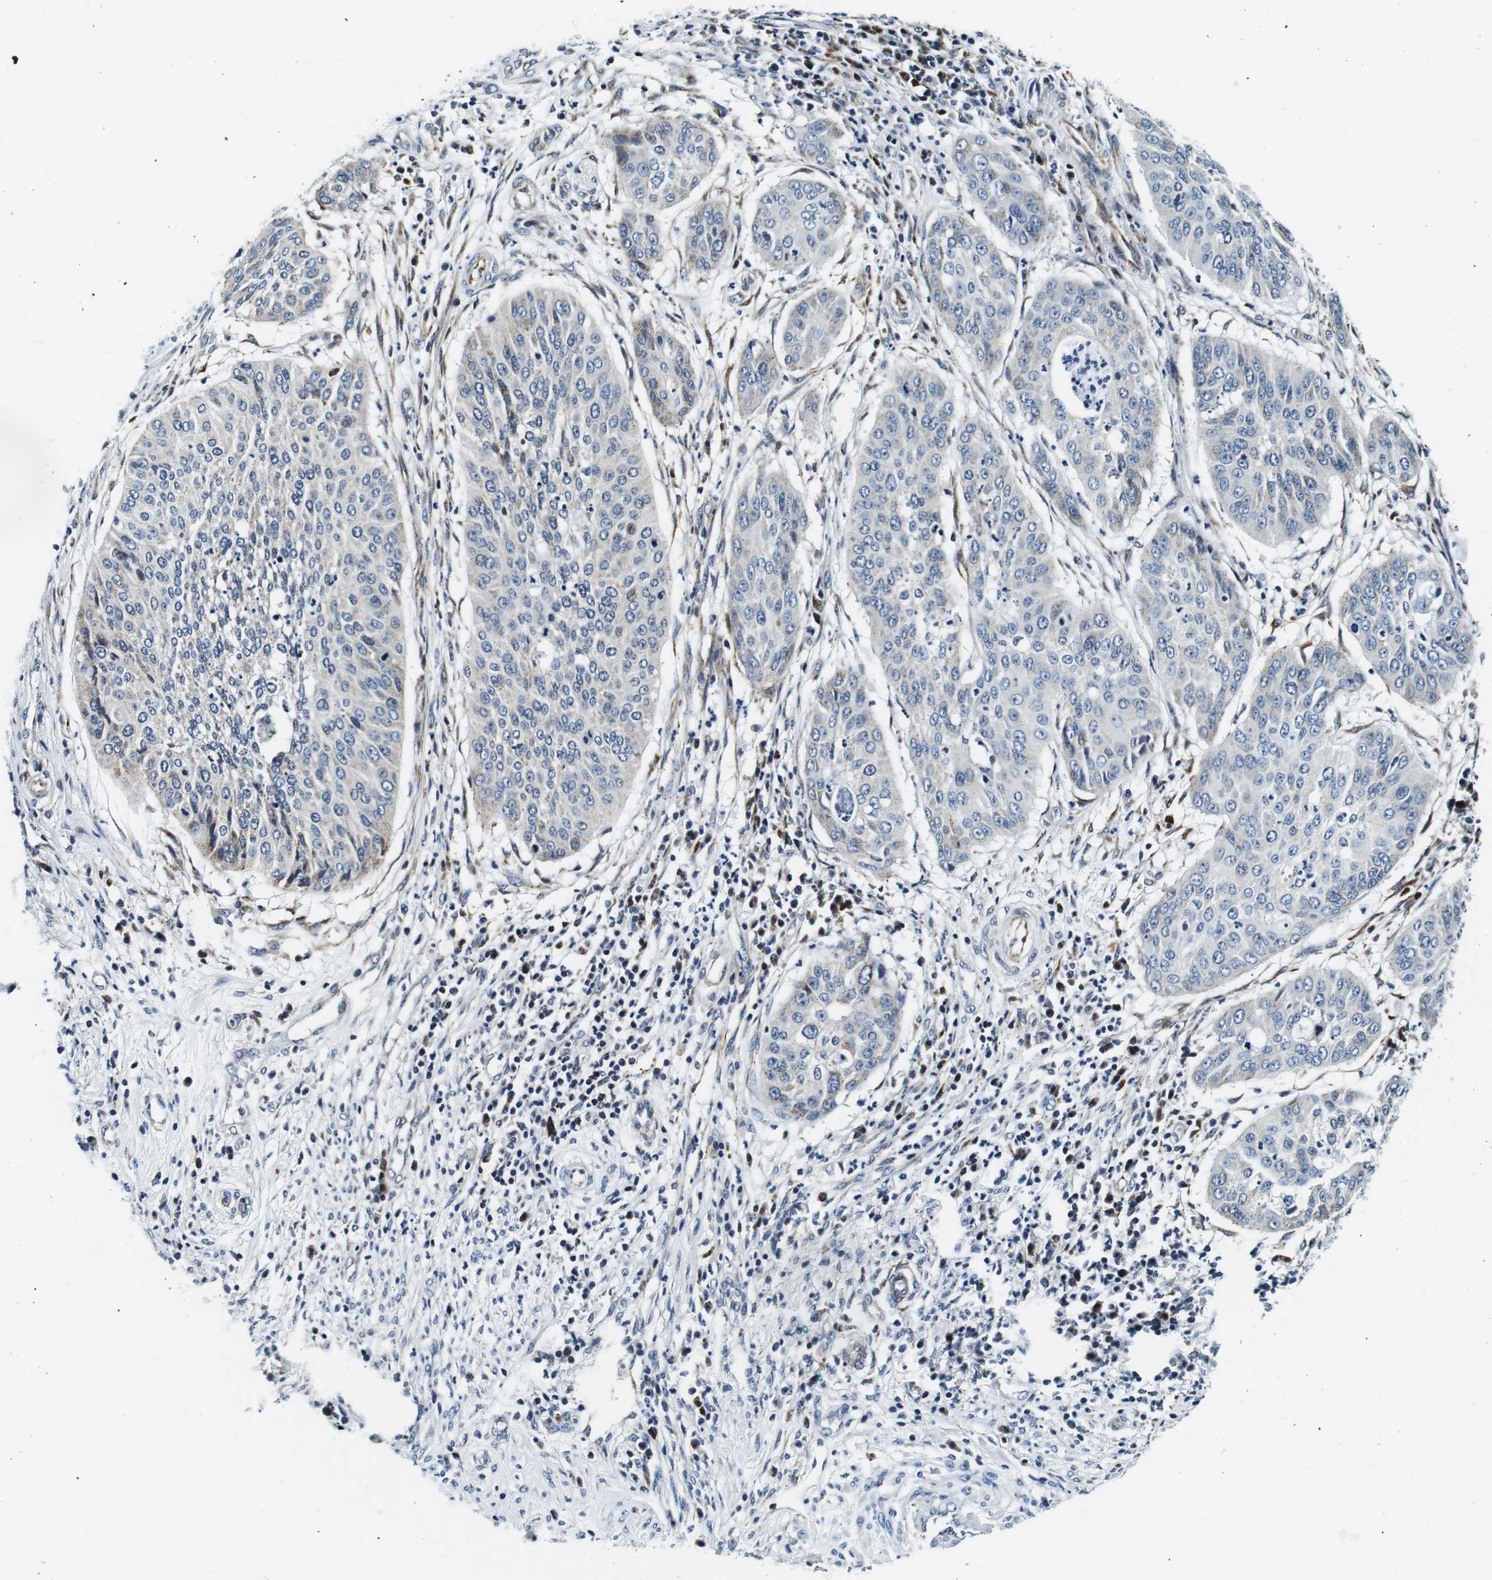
{"staining": {"intensity": "negative", "quantity": "none", "location": "none"}, "tissue": "cervical cancer", "cell_type": "Tumor cells", "image_type": "cancer", "snomed": [{"axis": "morphology", "description": "Normal tissue, NOS"}, {"axis": "morphology", "description": "Squamous cell carcinoma, NOS"}, {"axis": "topography", "description": "Cervix"}], "caption": "The histopathology image exhibits no staining of tumor cells in cervical cancer.", "gene": "FAR2", "patient": {"sex": "female", "age": 39}}